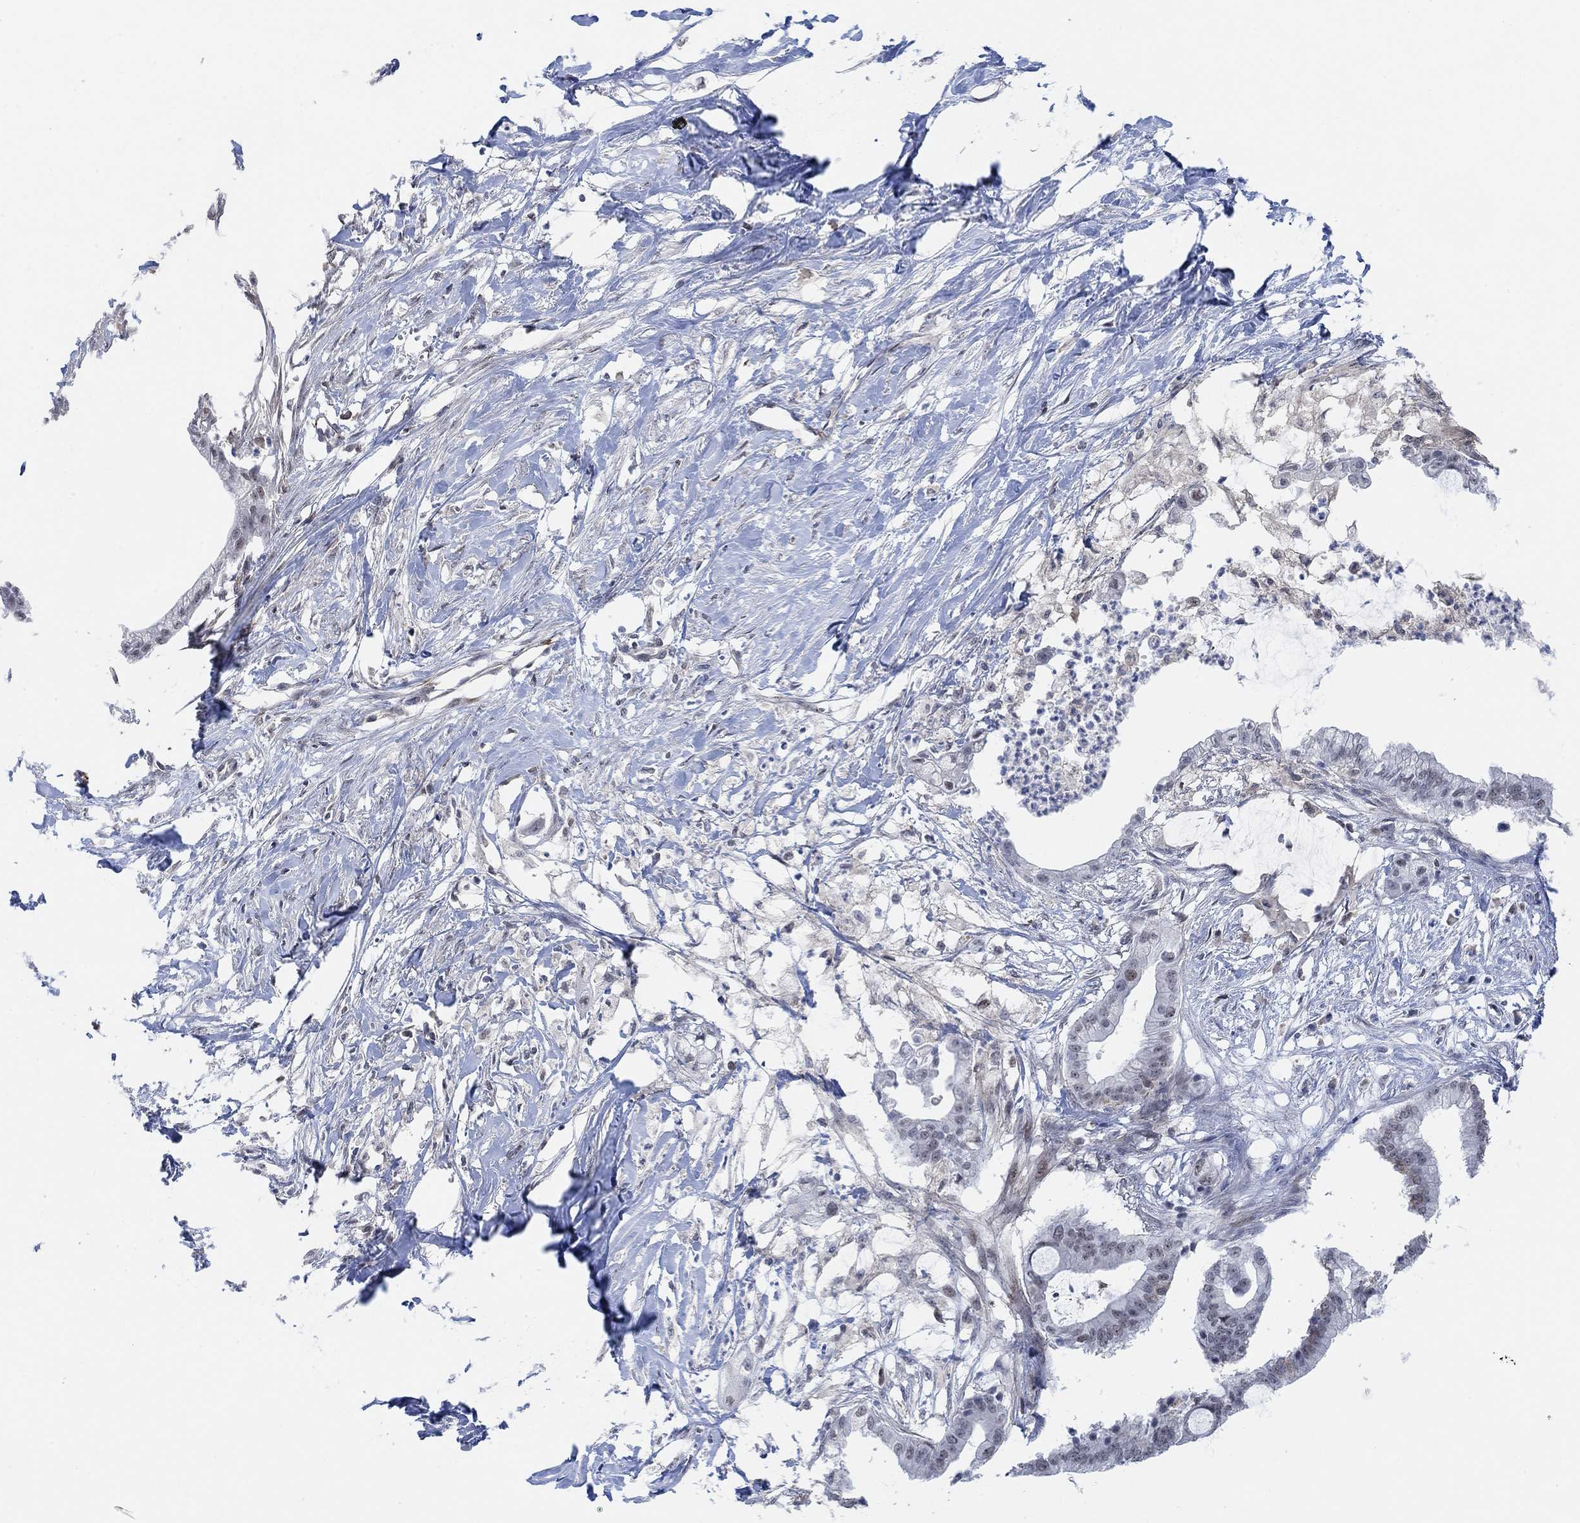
{"staining": {"intensity": "negative", "quantity": "none", "location": "none"}, "tissue": "pancreatic cancer", "cell_type": "Tumor cells", "image_type": "cancer", "snomed": [{"axis": "morphology", "description": "Normal tissue, NOS"}, {"axis": "morphology", "description": "Adenocarcinoma, NOS"}, {"axis": "topography", "description": "Pancreas"}], "caption": "High power microscopy micrograph of an IHC micrograph of pancreatic cancer, revealing no significant staining in tumor cells.", "gene": "PWWP2B", "patient": {"sex": "female", "age": 58}}